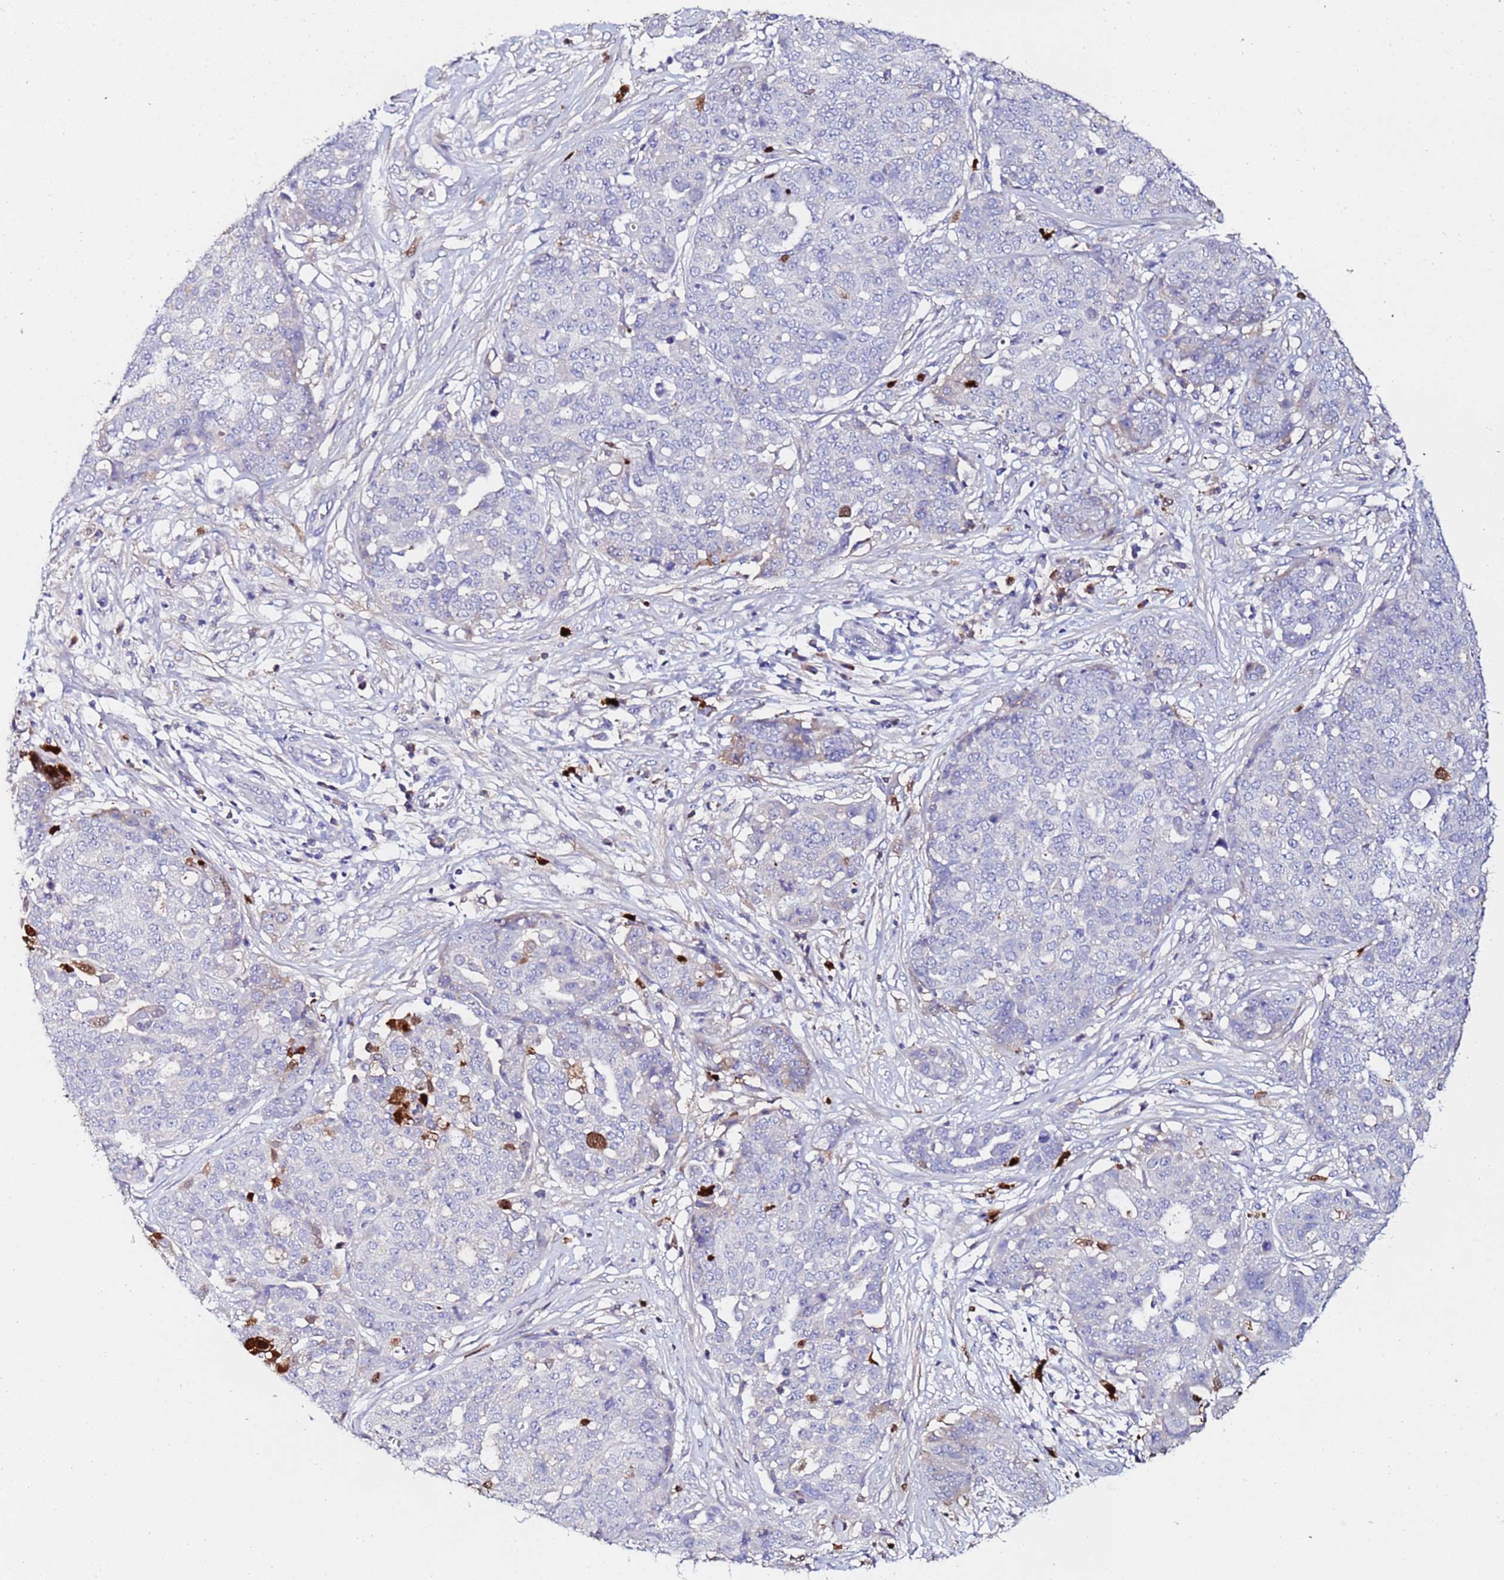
{"staining": {"intensity": "negative", "quantity": "none", "location": "none"}, "tissue": "ovarian cancer", "cell_type": "Tumor cells", "image_type": "cancer", "snomed": [{"axis": "morphology", "description": "Cystadenocarcinoma, serous, NOS"}, {"axis": "topography", "description": "Soft tissue"}, {"axis": "topography", "description": "Ovary"}], "caption": "This is a micrograph of immunohistochemistry staining of serous cystadenocarcinoma (ovarian), which shows no expression in tumor cells.", "gene": "TUBAL3", "patient": {"sex": "female", "age": 57}}